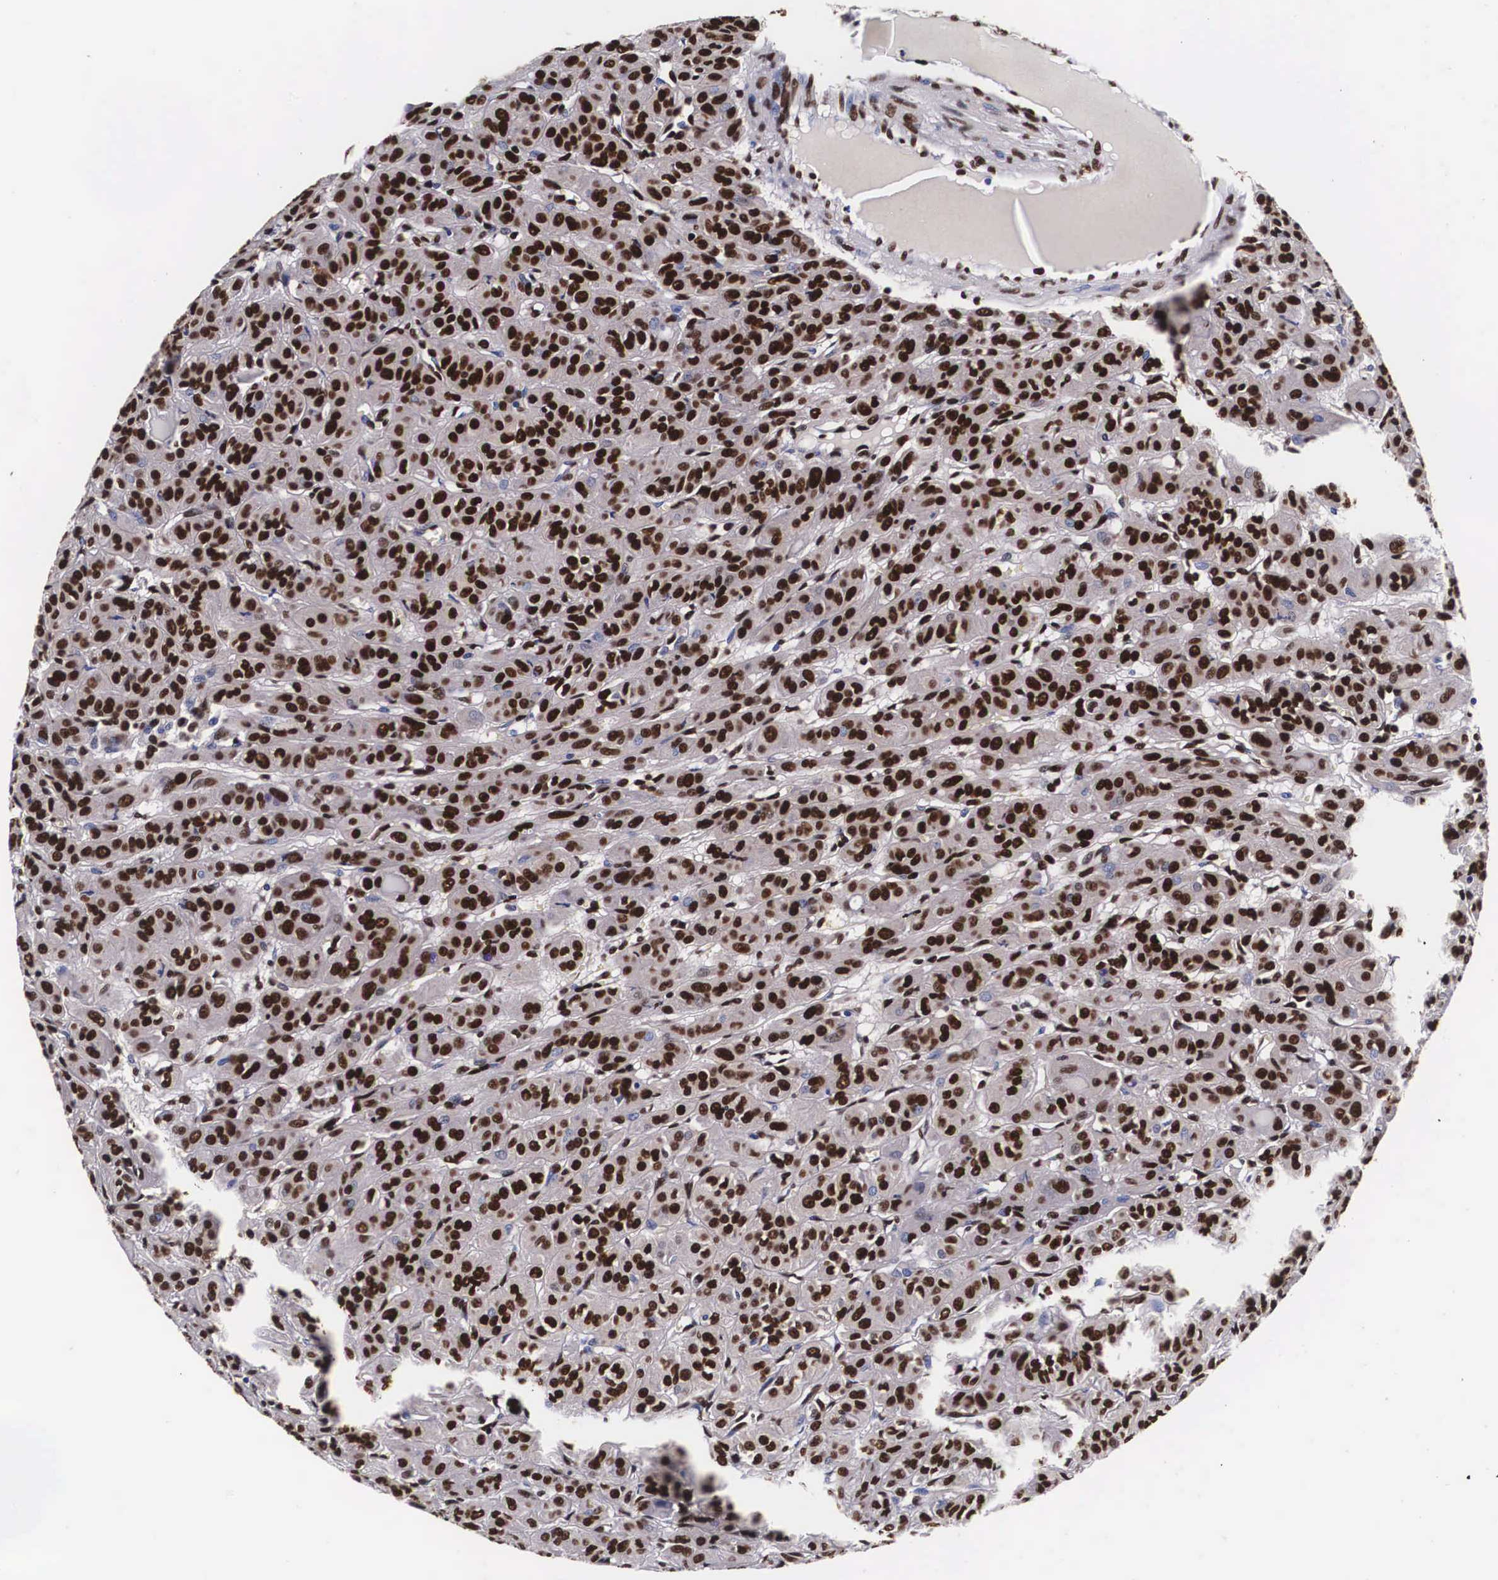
{"staining": {"intensity": "strong", "quantity": ">75%", "location": "cytoplasmic/membranous,nuclear"}, "tissue": "thyroid cancer", "cell_type": "Tumor cells", "image_type": "cancer", "snomed": [{"axis": "morphology", "description": "Follicular adenoma carcinoma, NOS"}, {"axis": "topography", "description": "Thyroid gland"}], "caption": "Immunohistochemistry (IHC) staining of thyroid cancer, which displays high levels of strong cytoplasmic/membranous and nuclear staining in approximately >75% of tumor cells indicating strong cytoplasmic/membranous and nuclear protein positivity. The staining was performed using DAB (3,3'-diaminobenzidine) (brown) for protein detection and nuclei were counterstained in hematoxylin (blue).", "gene": "PABPN1", "patient": {"sex": "female", "age": 71}}